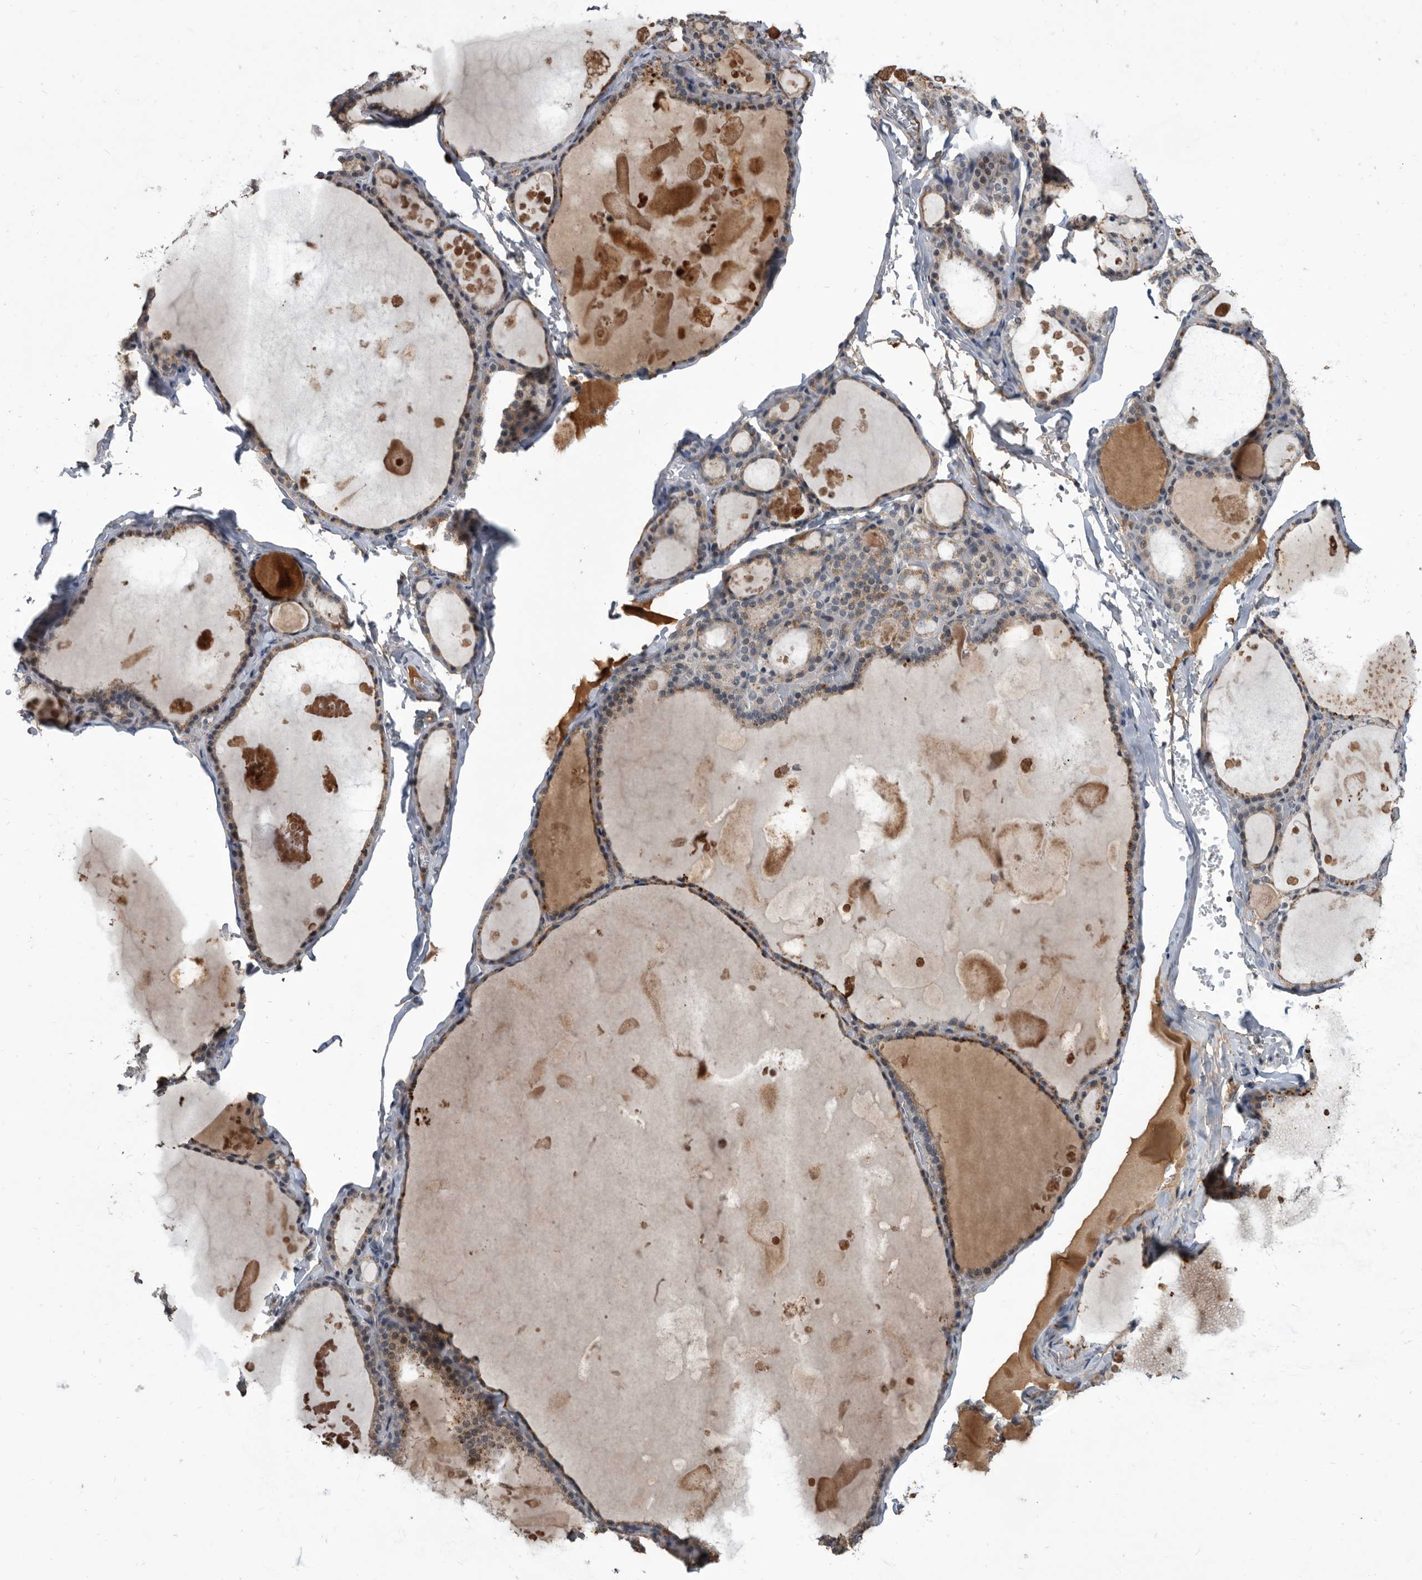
{"staining": {"intensity": "moderate", "quantity": "25%-75%", "location": "cytoplasmic/membranous"}, "tissue": "thyroid gland", "cell_type": "Glandular cells", "image_type": "normal", "snomed": [{"axis": "morphology", "description": "Normal tissue, NOS"}, {"axis": "topography", "description": "Thyroid gland"}], "caption": "The photomicrograph exhibits a brown stain indicating the presence of a protein in the cytoplasmic/membranous of glandular cells in thyroid gland. Using DAB (brown) and hematoxylin (blue) stains, captured at high magnification using brightfield microscopy.", "gene": "PI15", "patient": {"sex": "male", "age": 56}}